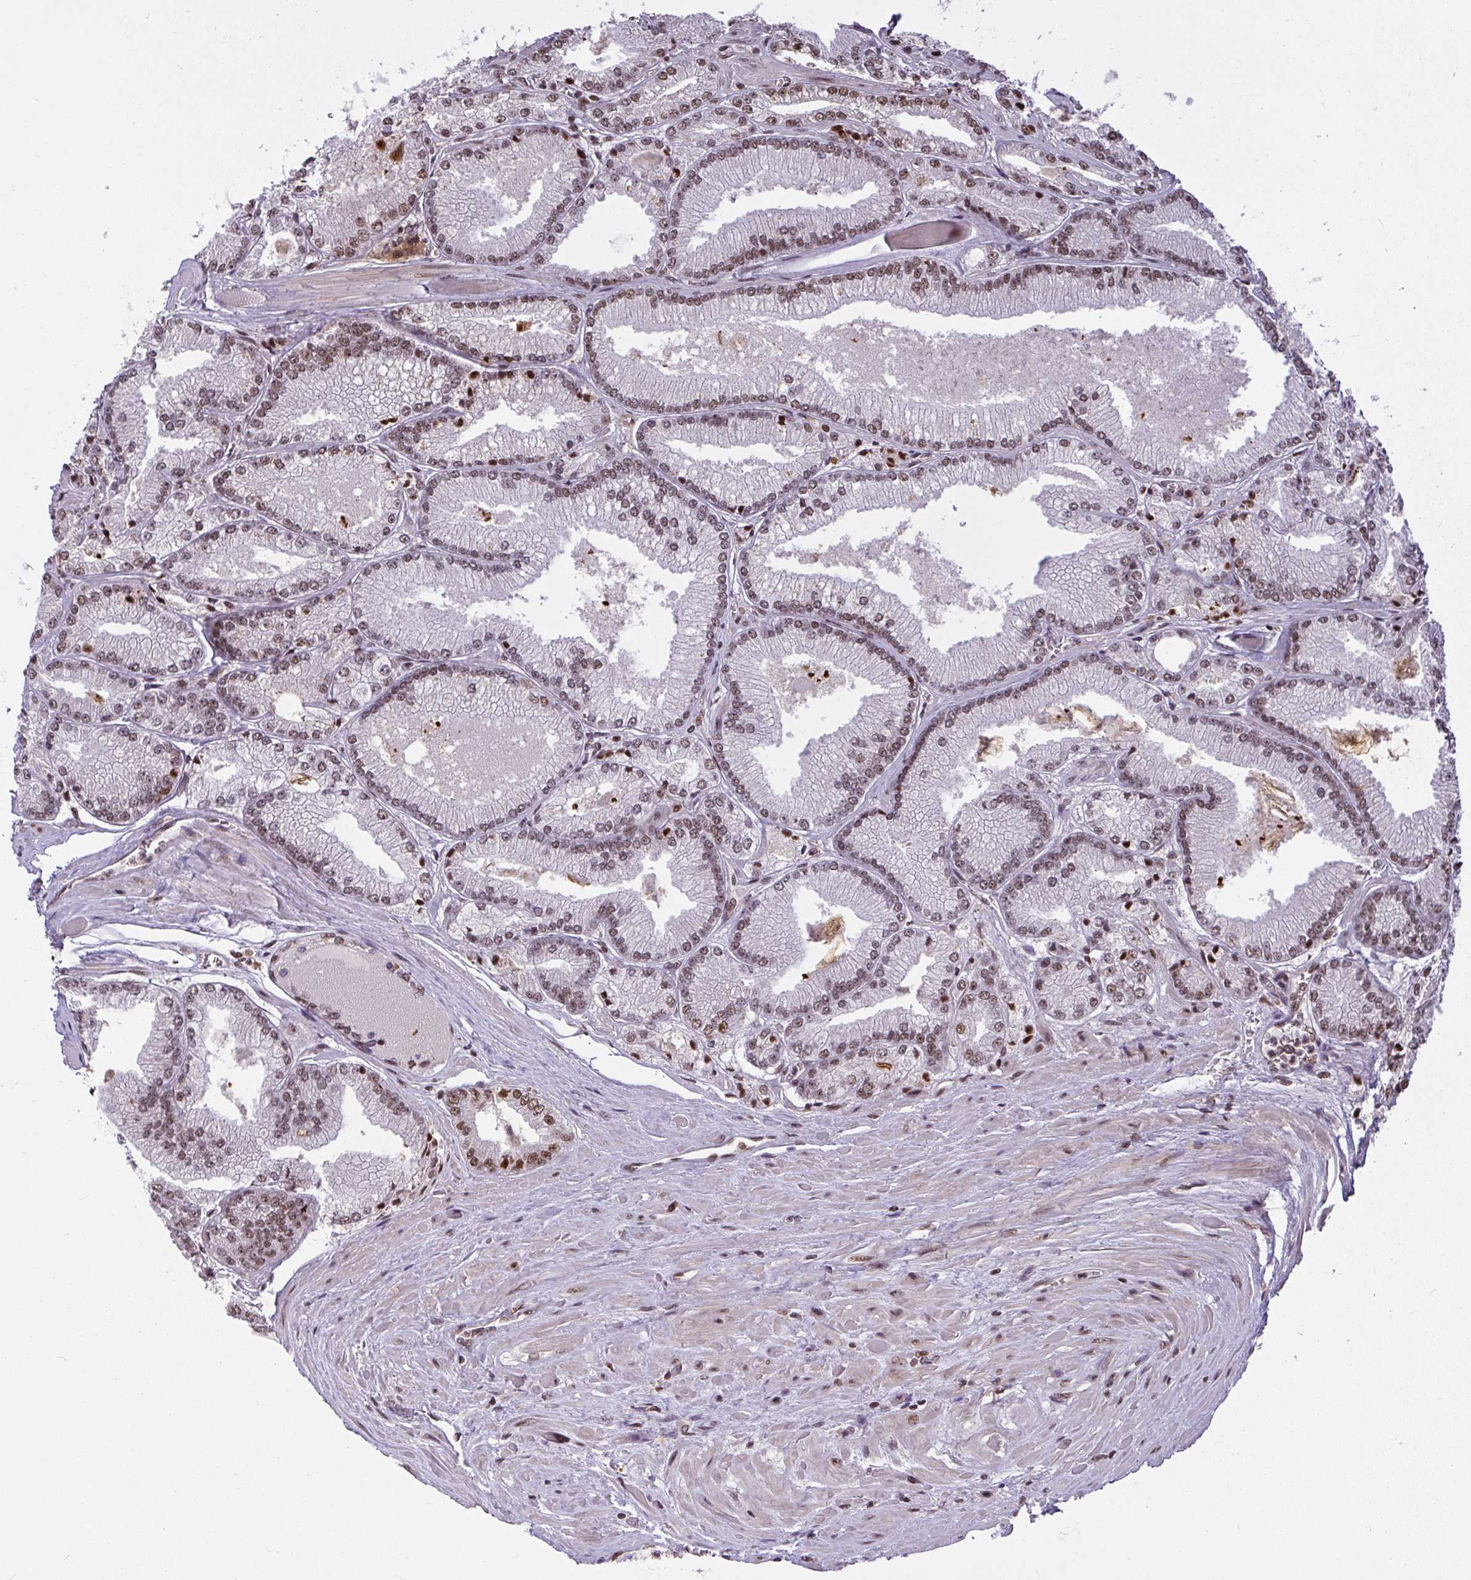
{"staining": {"intensity": "weak", "quantity": "25%-75%", "location": "nuclear"}, "tissue": "prostate cancer", "cell_type": "Tumor cells", "image_type": "cancer", "snomed": [{"axis": "morphology", "description": "Adenocarcinoma, Low grade"}, {"axis": "topography", "description": "Prostate"}], "caption": "This histopathology image displays IHC staining of human adenocarcinoma (low-grade) (prostate), with low weak nuclear expression in approximately 25%-75% of tumor cells.", "gene": "U2AF1", "patient": {"sex": "male", "age": 67}}